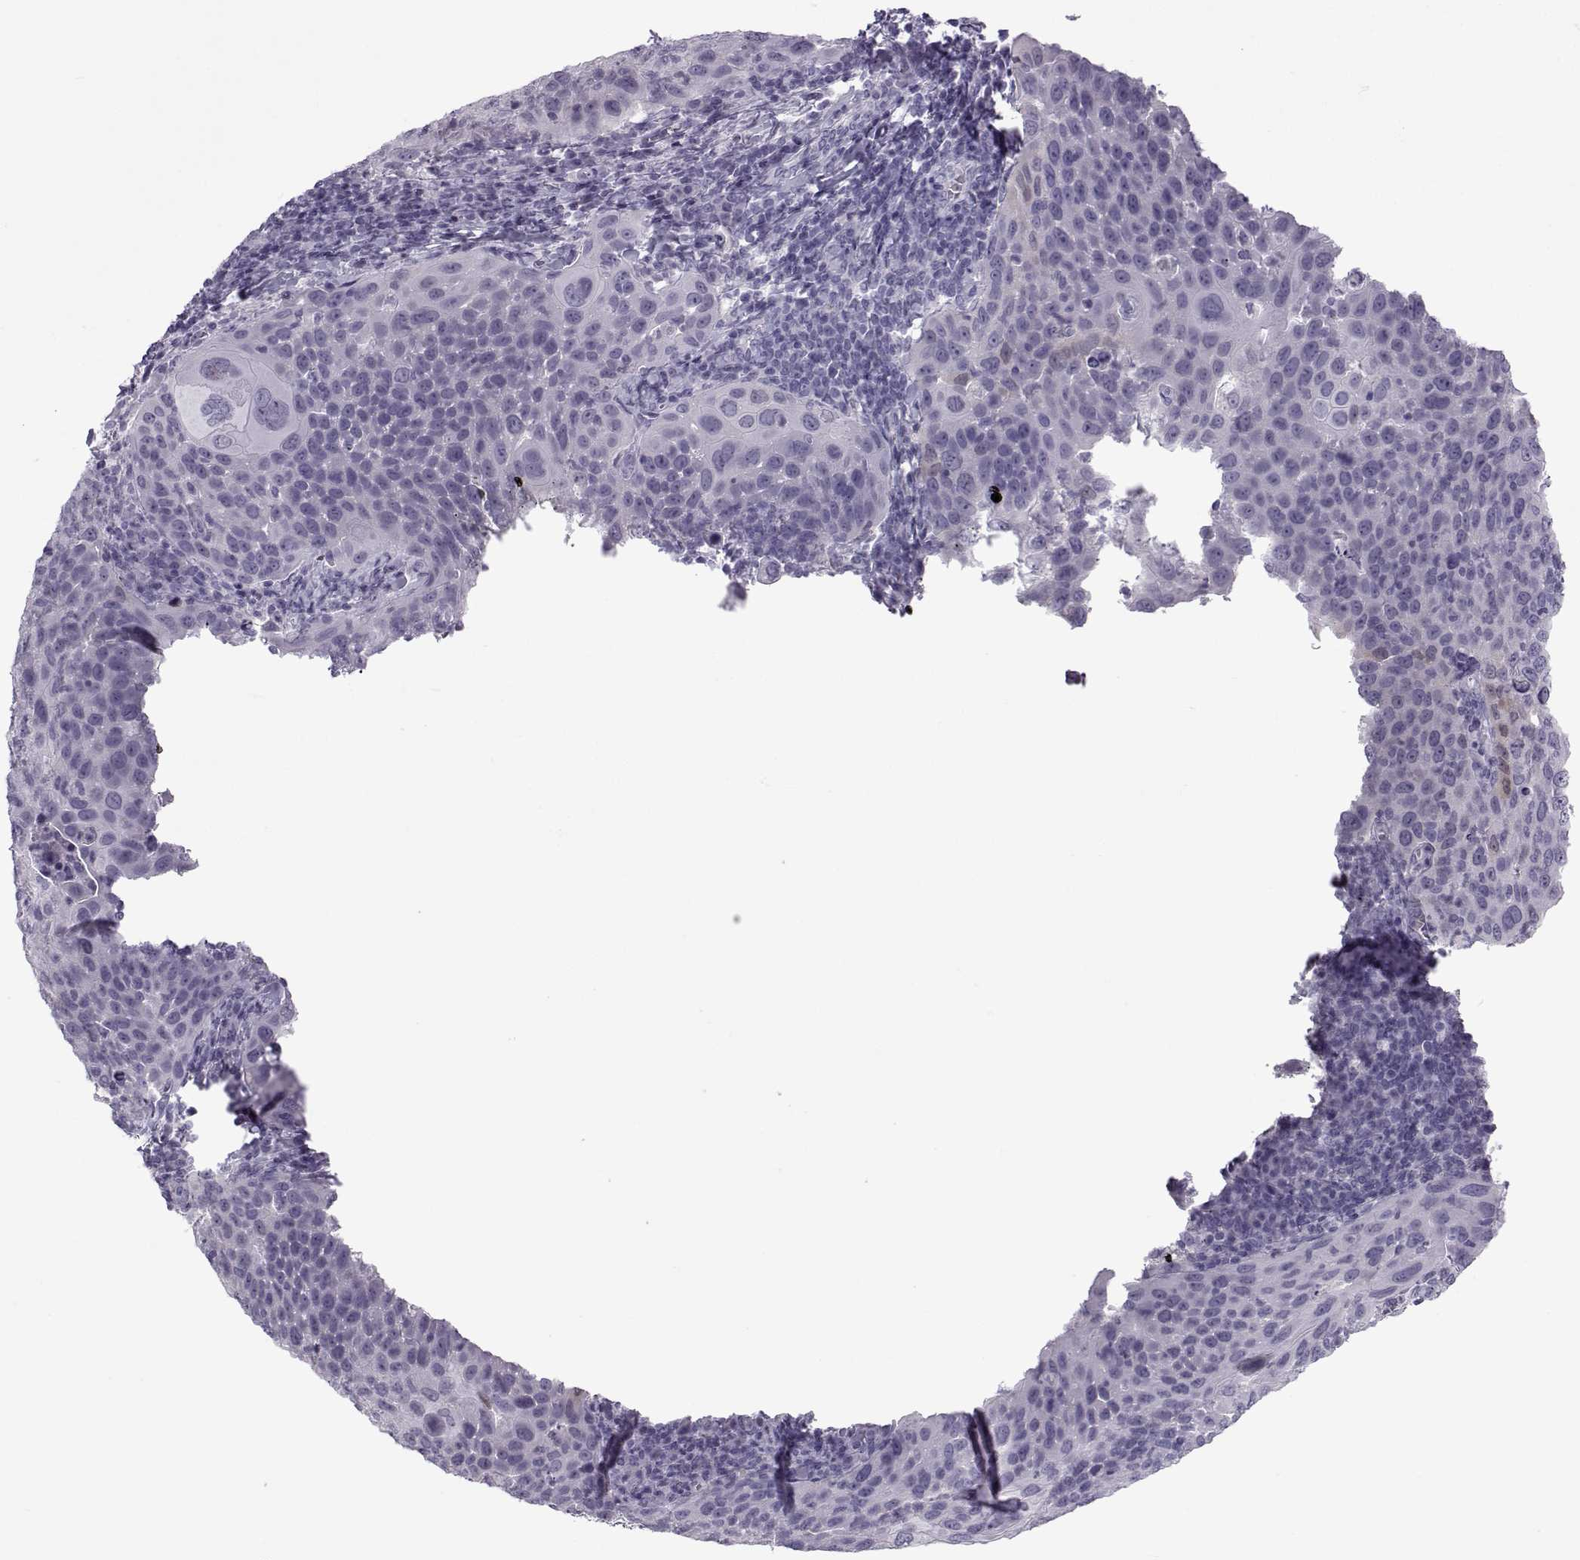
{"staining": {"intensity": "weak", "quantity": "<25%", "location": "cytoplasmic/membranous"}, "tissue": "cervical cancer", "cell_type": "Tumor cells", "image_type": "cancer", "snomed": [{"axis": "morphology", "description": "Squamous cell carcinoma, NOS"}, {"axis": "topography", "description": "Cervix"}], "caption": "Human cervical cancer stained for a protein using IHC displays no expression in tumor cells.", "gene": "OIP5", "patient": {"sex": "female", "age": 54}}